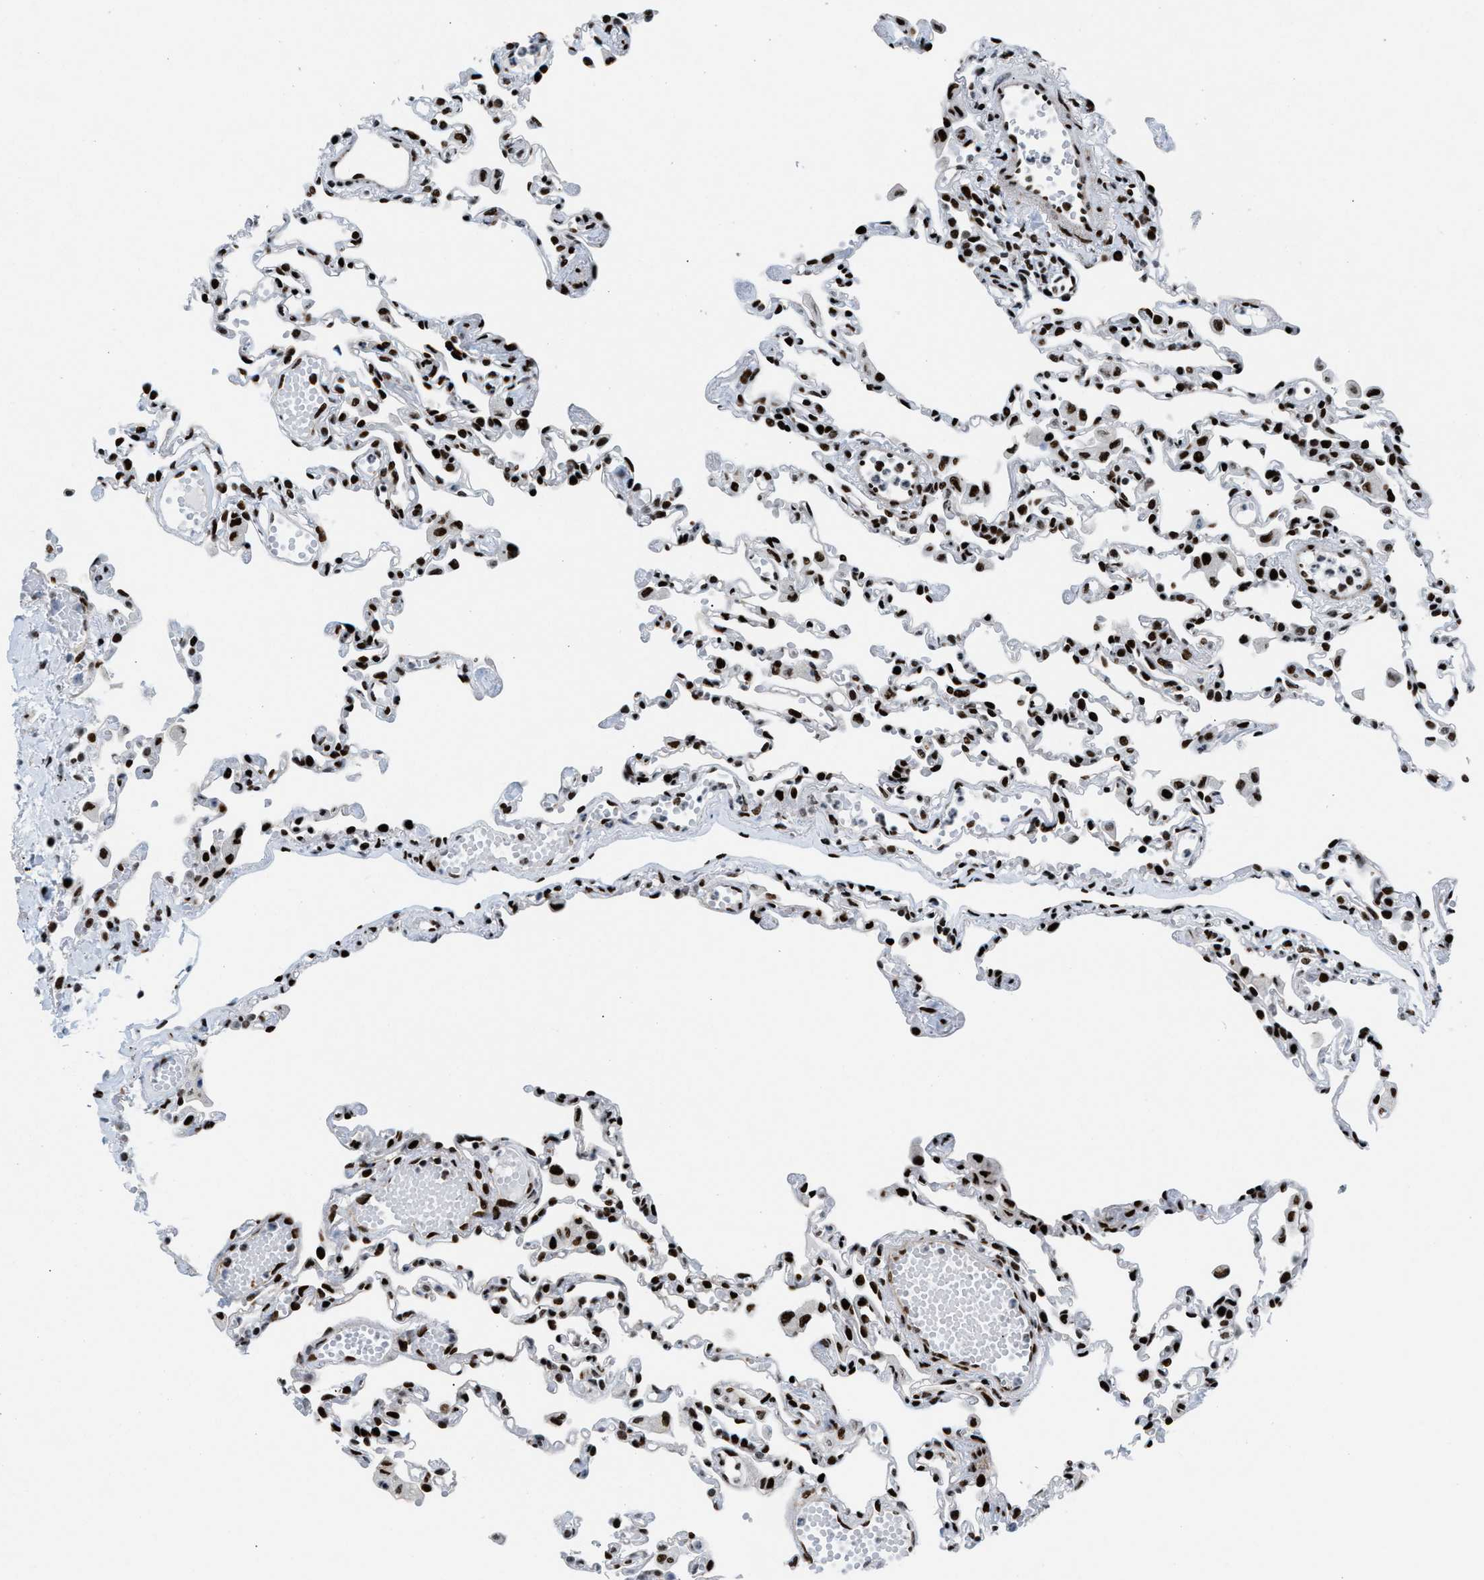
{"staining": {"intensity": "strong", "quantity": ">75%", "location": "nuclear"}, "tissue": "lung", "cell_type": "Alveolar cells", "image_type": "normal", "snomed": [{"axis": "morphology", "description": "Normal tissue, NOS"}, {"axis": "topography", "description": "Bronchus"}, {"axis": "topography", "description": "Lung"}], "caption": "Immunohistochemical staining of normal lung demonstrates high levels of strong nuclear positivity in approximately >75% of alveolar cells.", "gene": "NONO", "patient": {"sex": "female", "age": 49}}